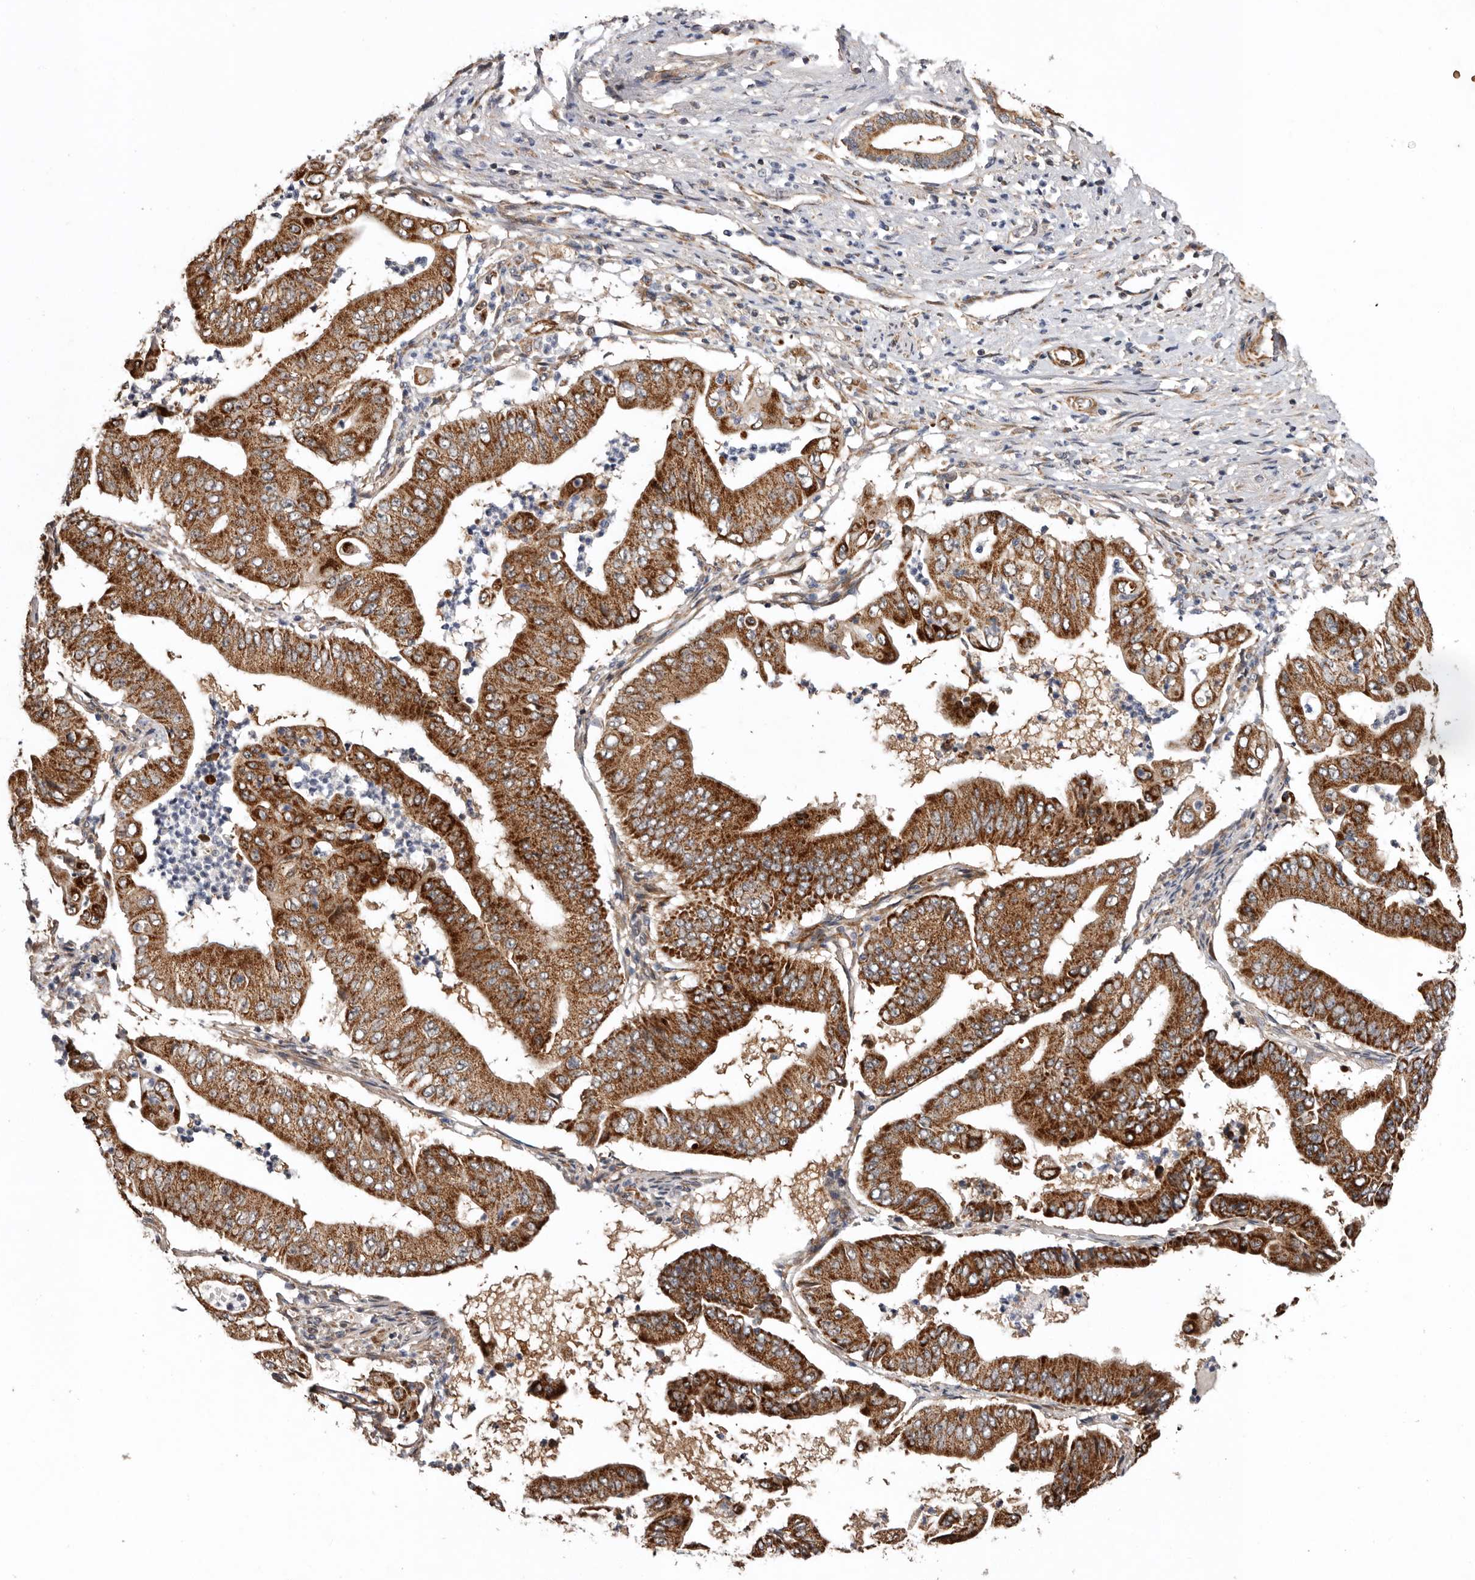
{"staining": {"intensity": "strong", "quantity": ">75%", "location": "cytoplasmic/membranous"}, "tissue": "pancreatic cancer", "cell_type": "Tumor cells", "image_type": "cancer", "snomed": [{"axis": "morphology", "description": "Adenocarcinoma, NOS"}, {"axis": "topography", "description": "Pancreas"}], "caption": "There is high levels of strong cytoplasmic/membranous positivity in tumor cells of pancreatic adenocarcinoma, as demonstrated by immunohistochemical staining (brown color).", "gene": "PROKR1", "patient": {"sex": "female", "age": 77}}